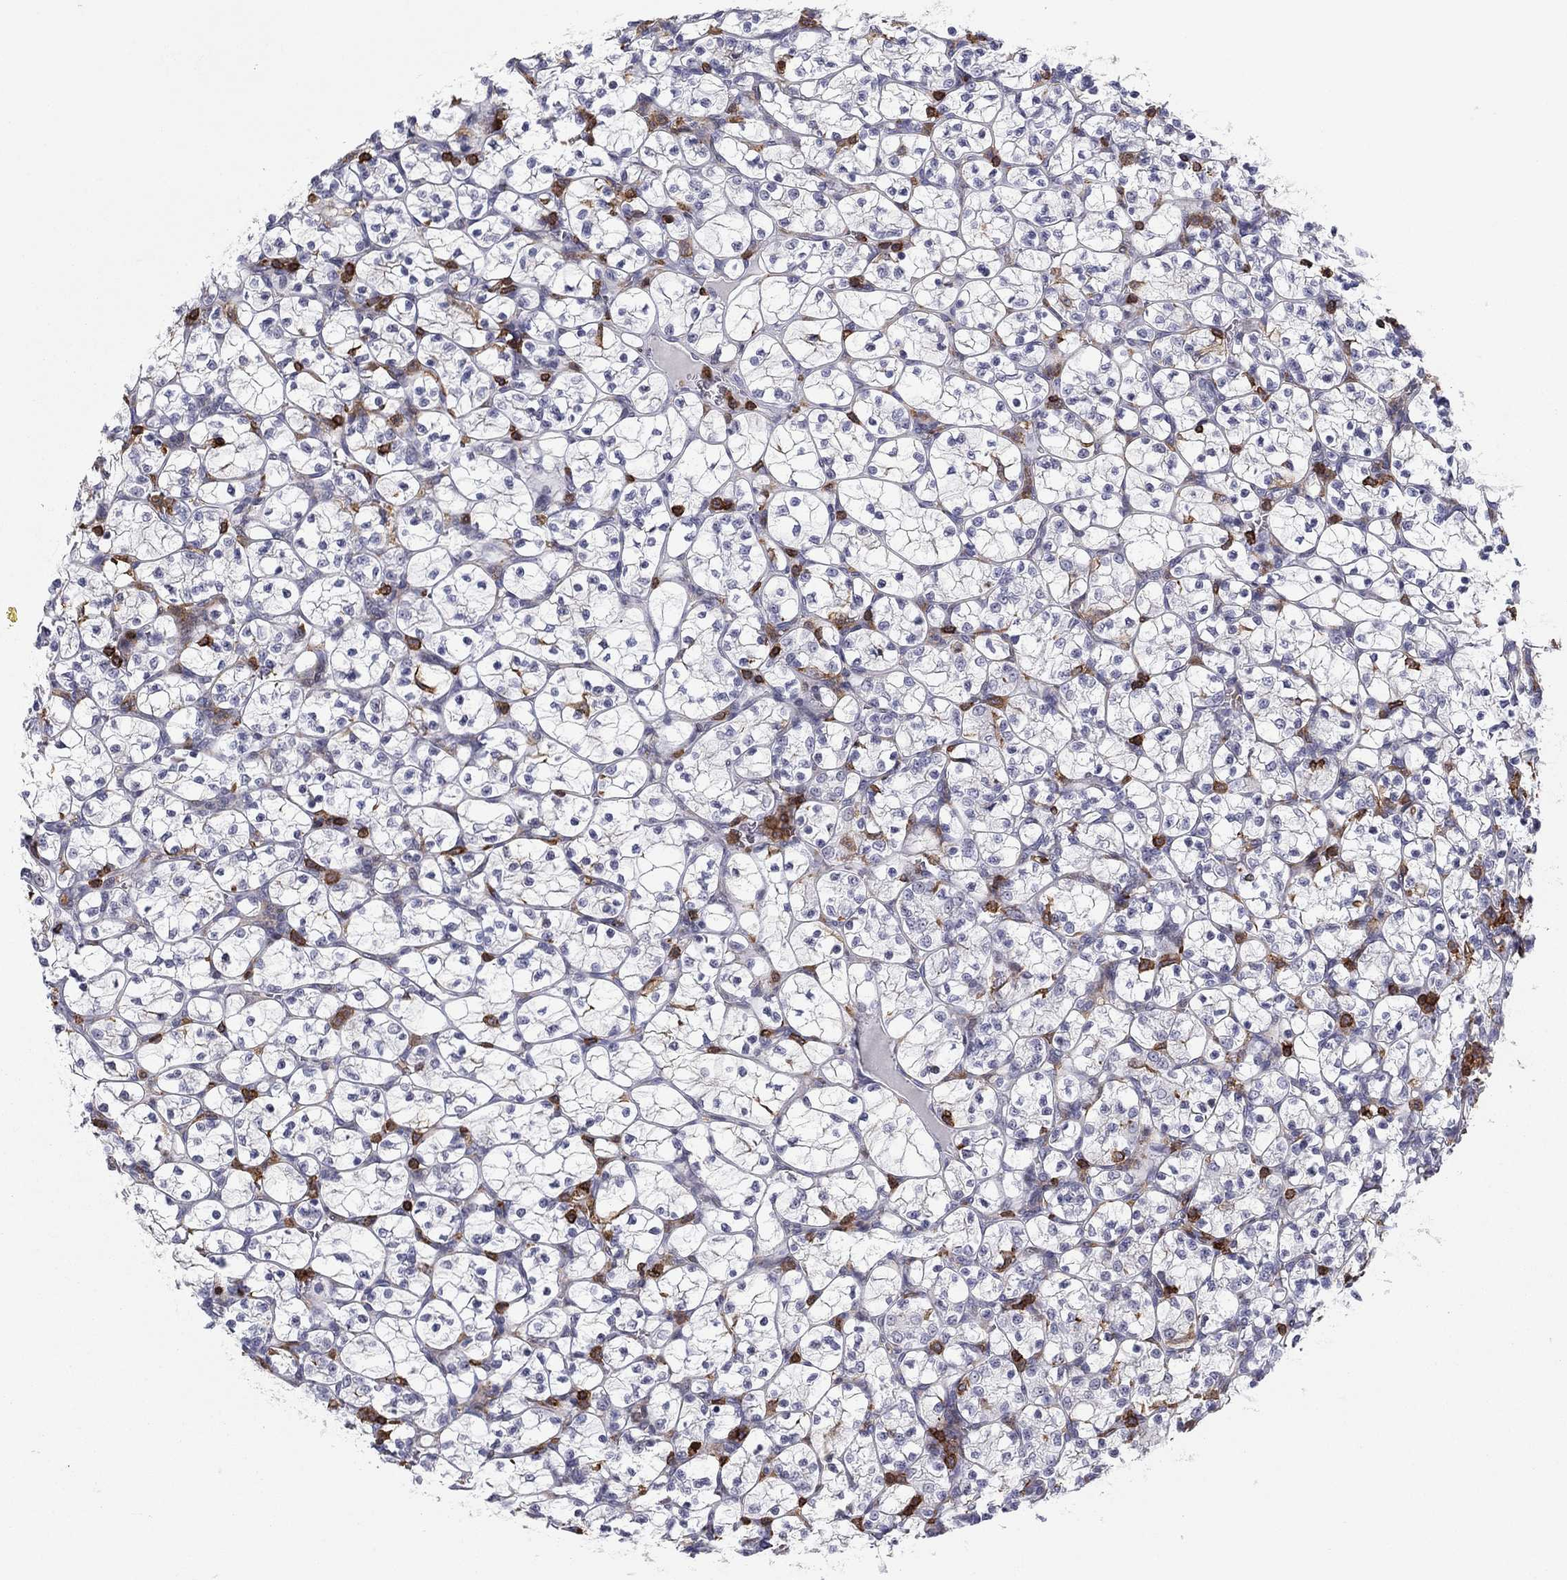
{"staining": {"intensity": "negative", "quantity": "none", "location": "none"}, "tissue": "renal cancer", "cell_type": "Tumor cells", "image_type": "cancer", "snomed": [{"axis": "morphology", "description": "Adenocarcinoma, NOS"}, {"axis": "topography", "description": "Kidney"}], "caption": "Immunohistochemistry of human renal cancer reveals no expression in tumor cells.", "gene": "ARHGAP27", "patient": {"sex": "female", "age": 89}}